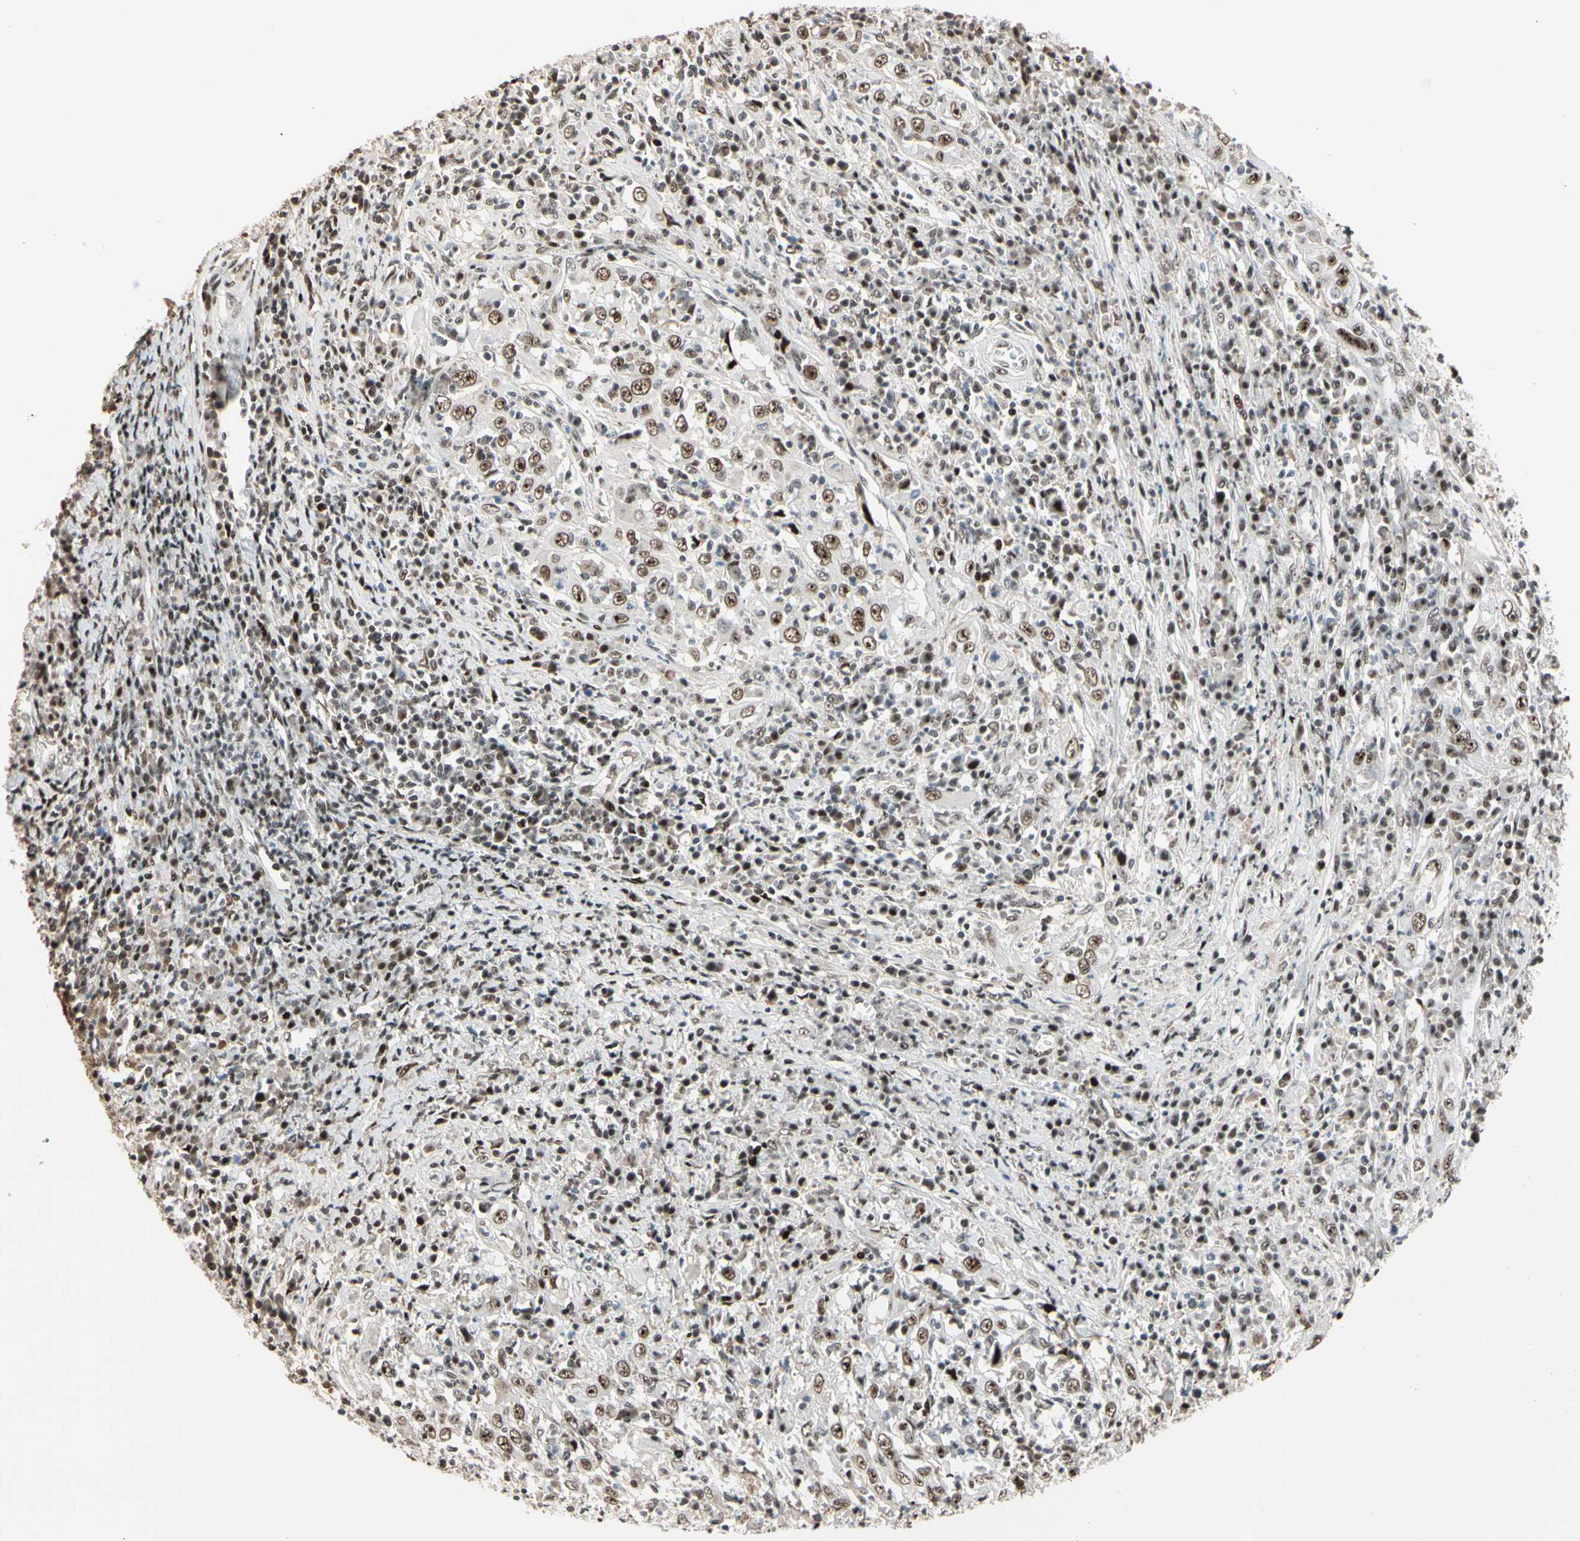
{"staining": {"intensity": "moderate", "quantity": "25%-75%", "location": "nuclear"}, "tissue": "cervical cancer", "cell_type": "Tumor cells", "image_type": "cancer", "snomed": [{"axis": "morphology", "description": "Squamous cell carcinoma, NOS"}, {"axis": "topography", "description": "Cervix"}], "caption": "Immunohistochemical staining of cervical cancer displays medium levels of moderate nuclear protein expression in approximately 25%-75% of tumor cells. Using DAB (3,3'-diaminobenzidine) (brown) and hematoxylin (blue) stains, captured at high magnification using brightfield microscopy.", "gene": "FOXO3", "patient": {"sex": "female", "age": 46}}